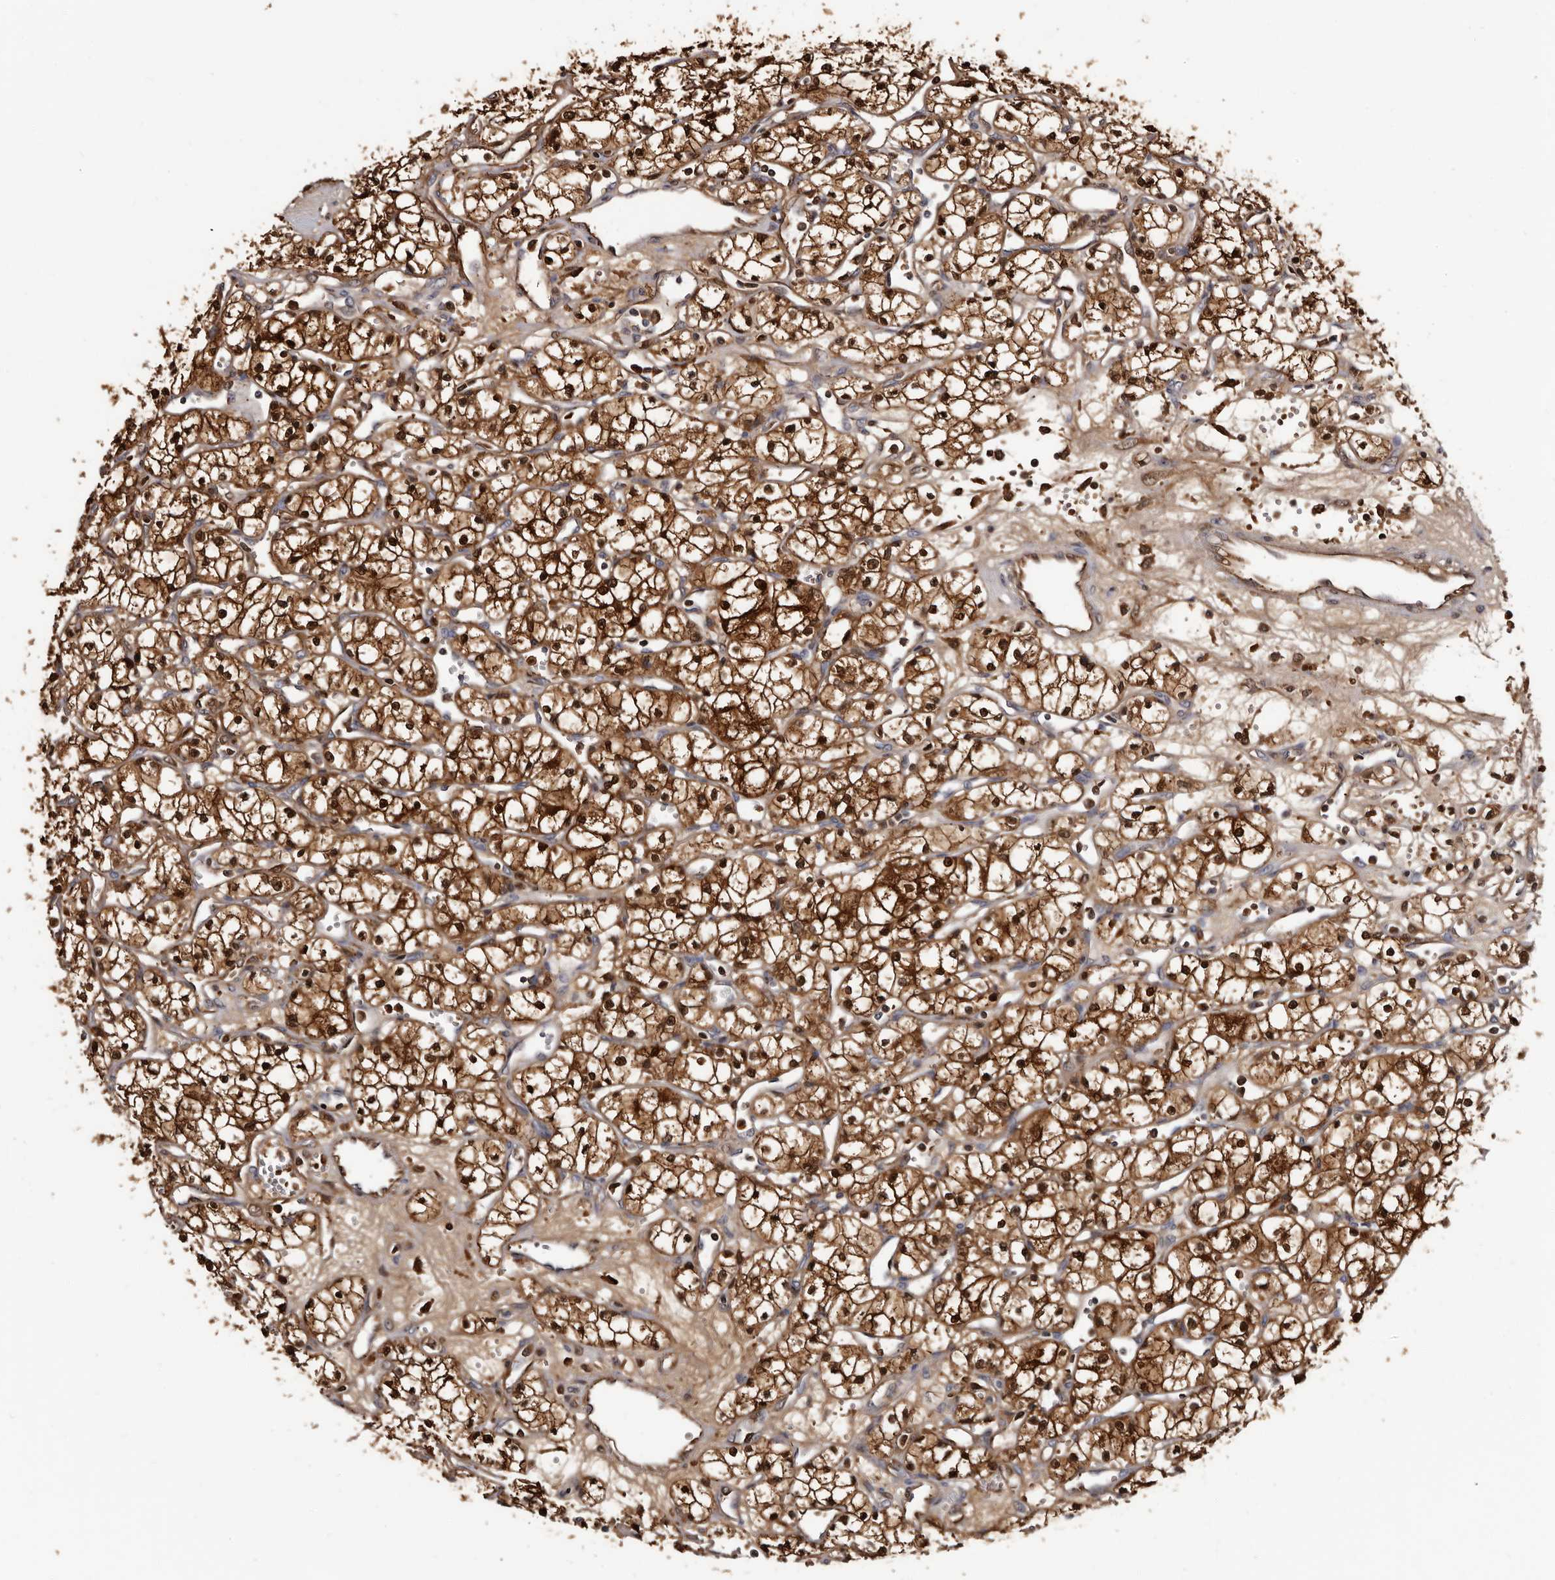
{"staining": {"intensity": "strong", "quantity": ">75%", "location": "cytoplasmic/membranous,nuclear"}, "tissue": "renal cancer", "cell_type": "Tumor cells", "image_type": "cancer", "snomed": [{"axis": "morphology", "description": "Adenocarcinoma, NOS"}, {"axis": "topography", "description": "Kidney"}], "caption": "Strong cytoplasmic/membranous and nuclear staining for a protein is identified in approximately >75% of tumor cells of renal cancer (adenocarcinoma) using immunohistochemistry.", "gene": "DNPH1", "patient": {"sex": "male", "age": 59}}